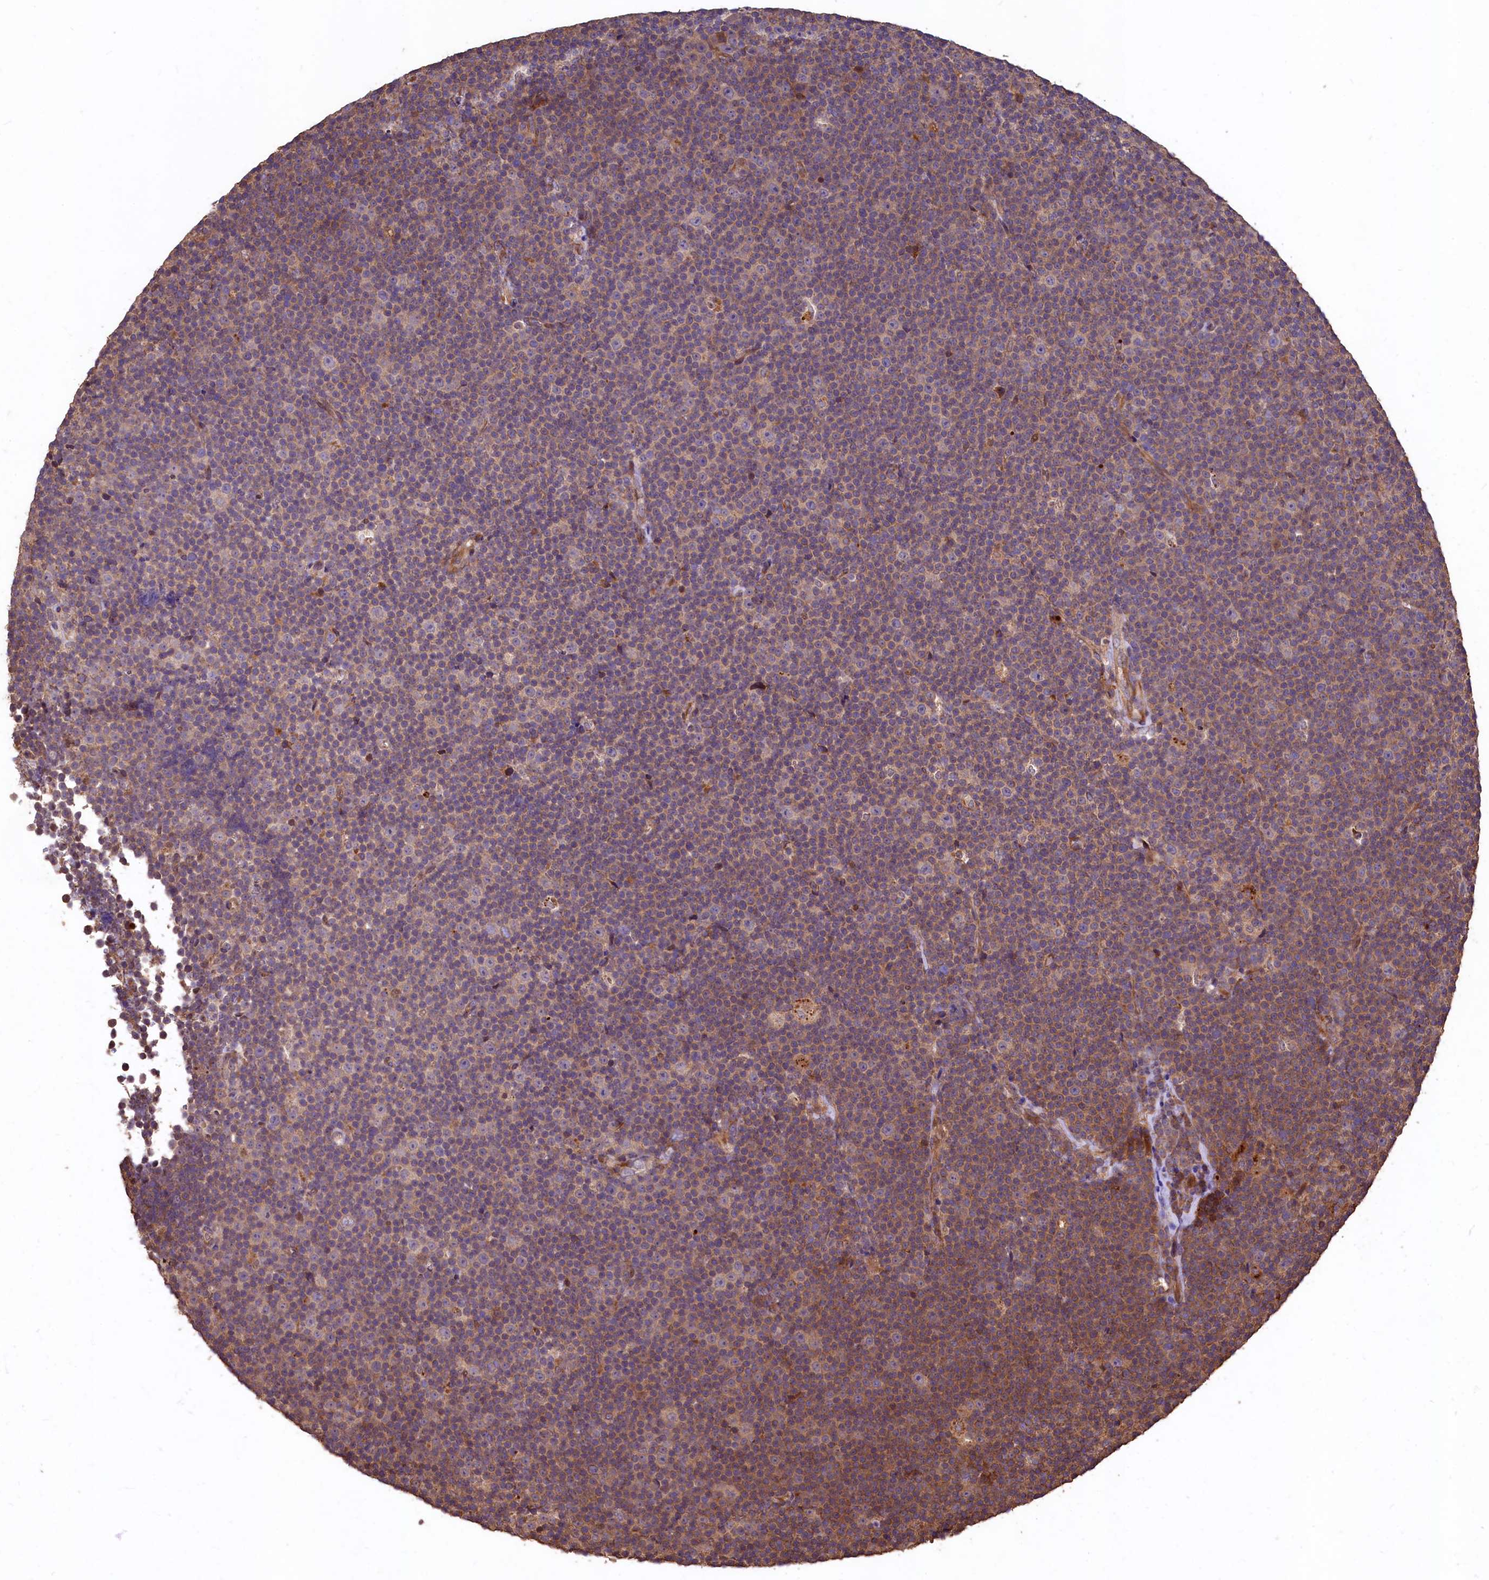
{"staining": {"intensity": "moderate", "quantity": "<25%", "location": "cytoplasmic/membranous"}, "tissue": "lymphoma", "cell_type": "Tumor cells", "image_type": "cancer", "snomed": [{"axis": "morphology", "description": "Malignant lymphoma, non-Hodgkin's type, Low grade"}, {"axis": "topography", "description": "Lymph node"}], "caption": "Protein expression analysis of lymphoma displays moderate cytoplasmic/membranous staining in approximately <25% of tumor cells.", "gene": "TMEM98", "patient": {"sex": "female", "age": 67}}